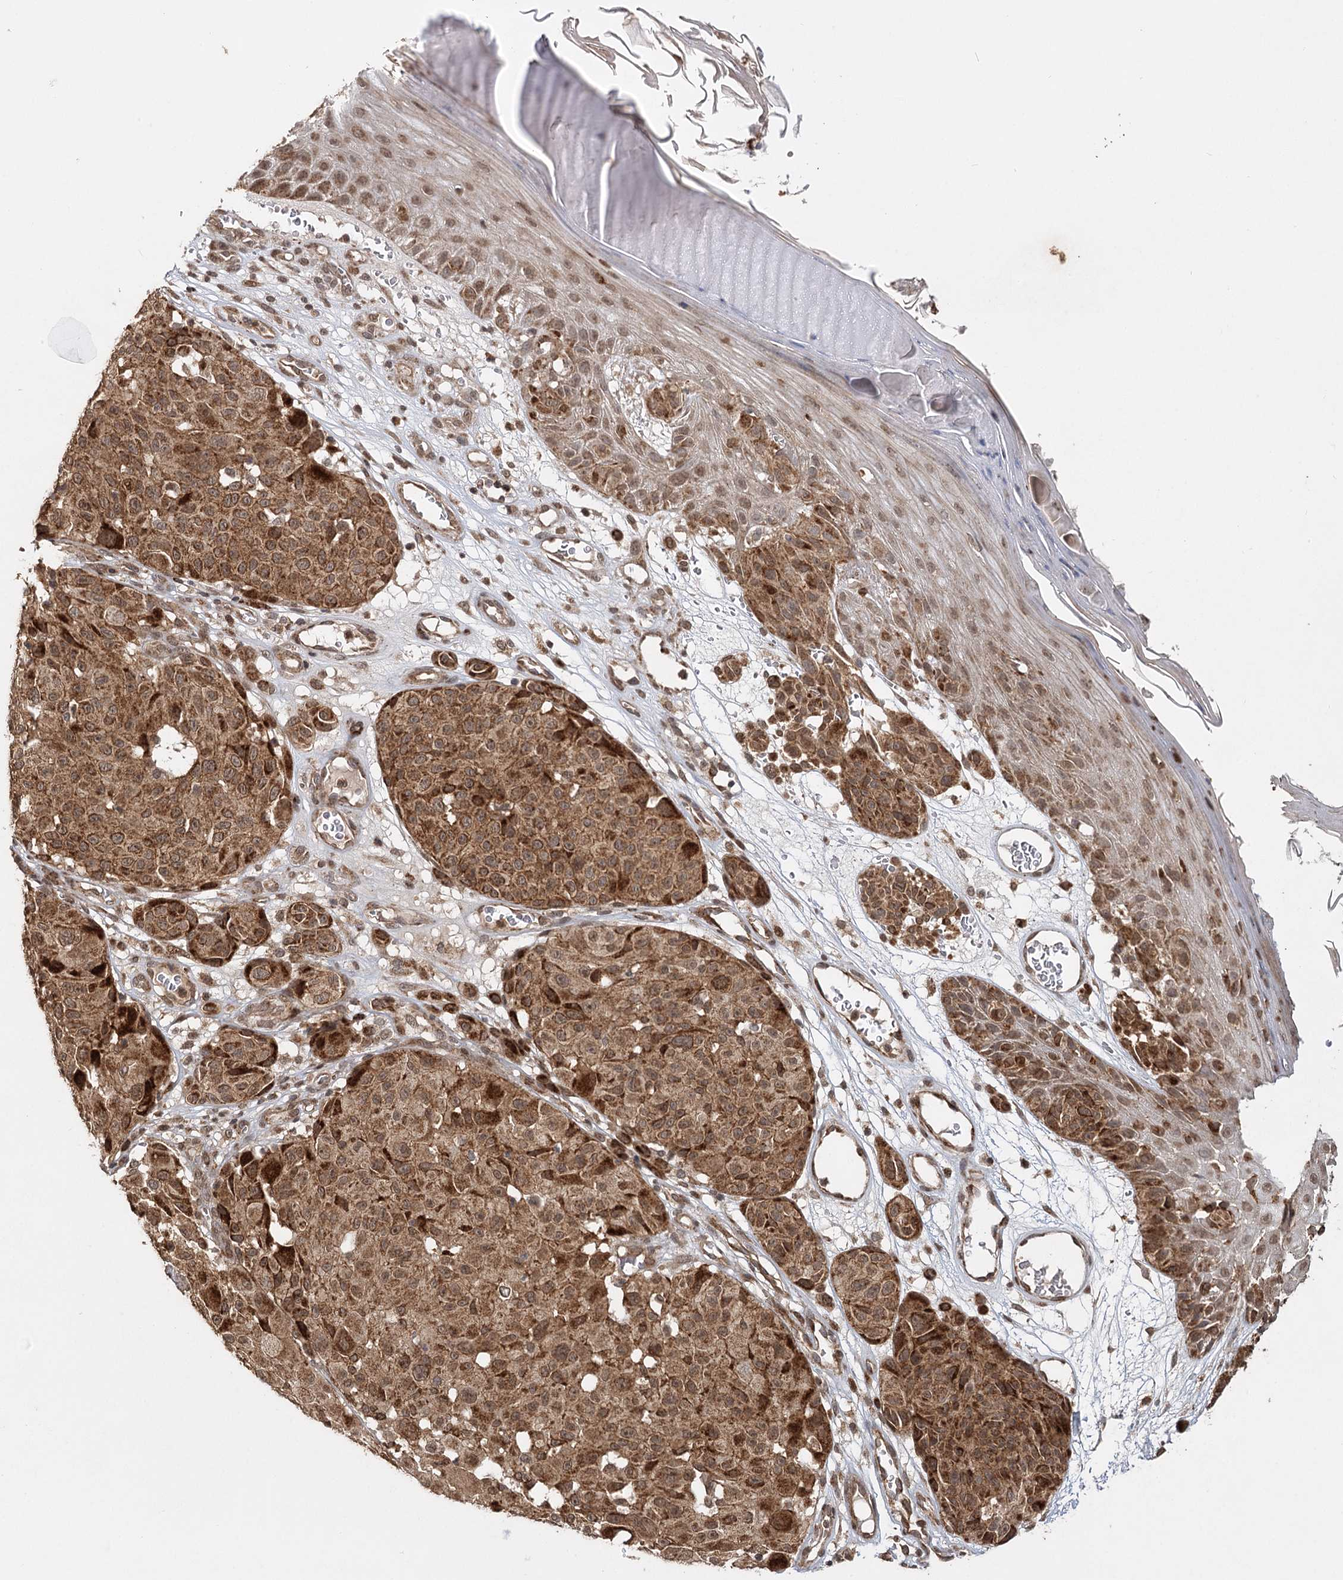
{"staining": {"intensity": "moderate", "quantity": ">75%", "location": "cytoplasmic/membranous"}, "tissue": "melanoma", "cell_type": "Tumor cells", "image_type": "cancer", "snomed": [{"axis": "morphology", "description": "Malignant melanoma, NOS"}, {"axis": "topography", "description": "Skin"}], "caption": "This histopathology image displays immunohistochemistry staining of human melanoma, with medium moderate cytoplasmic/membranous positivity in approximately >75% of tumor cells.", "gene": "ZNRF3", "patient": {"sex": "male", "age": 83}}